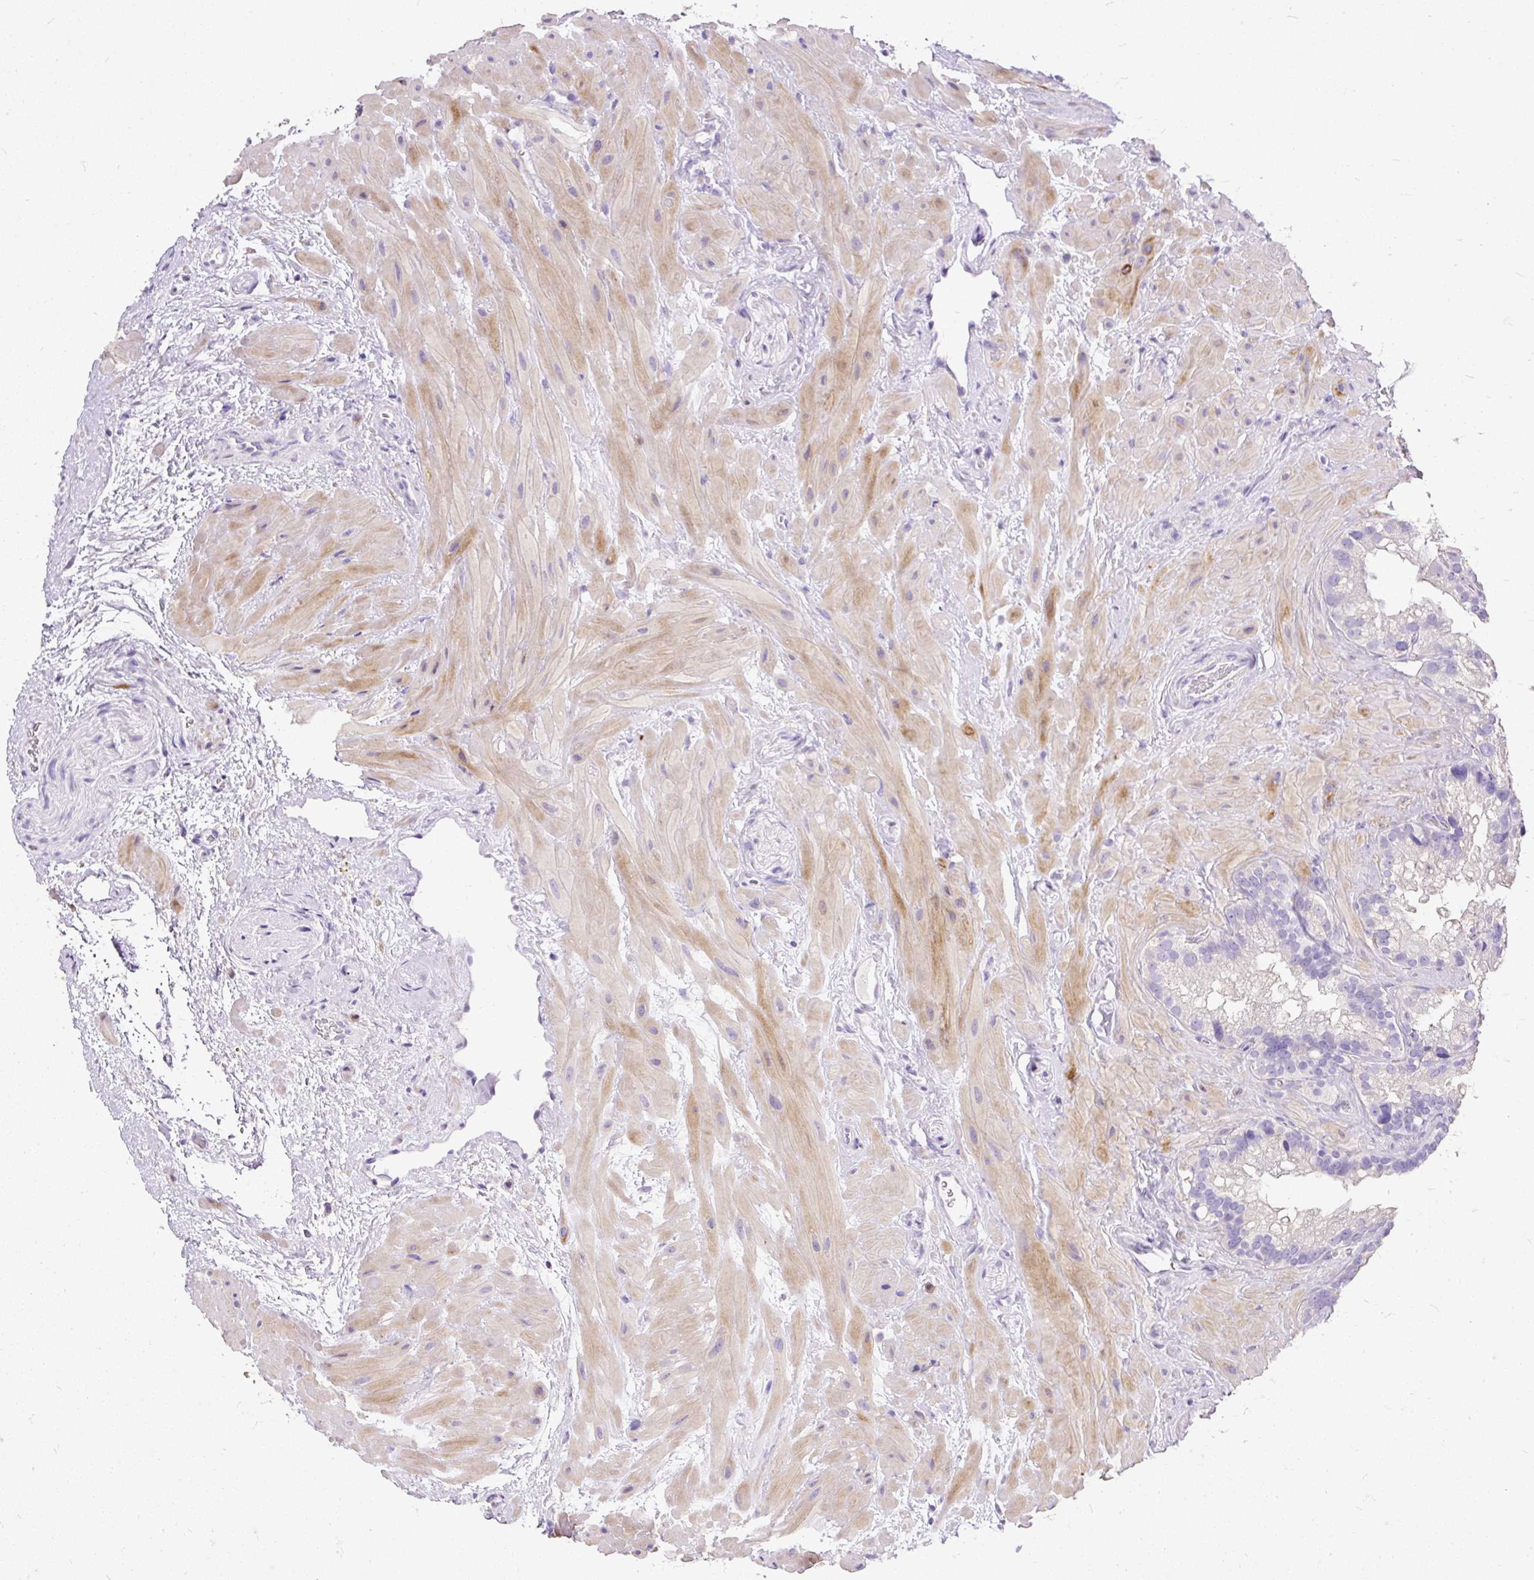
{"staining": {"intensity": "negative", "quantity": "none", "location": "none"}, "tissue": "seminal vesicle", "cell_type": "Glandular cells", "image_type": "normal", "snomed": [{"axis": "morphology", "description": "Normal tissue, NOS"}, {"axis": "topography", "description": "Prostate"}, {"axis": "topography", "description": "Seminal veicle"}], "caption": "Immunohistochemistry micrograph of normal seminal vesicle: seminal vesicle stained with DAB shows no significant protein staining in glandular cells. Nuclei are stained in blue.", "gene": "GBX1", "patient": {"sex": "male", "age": 68}}